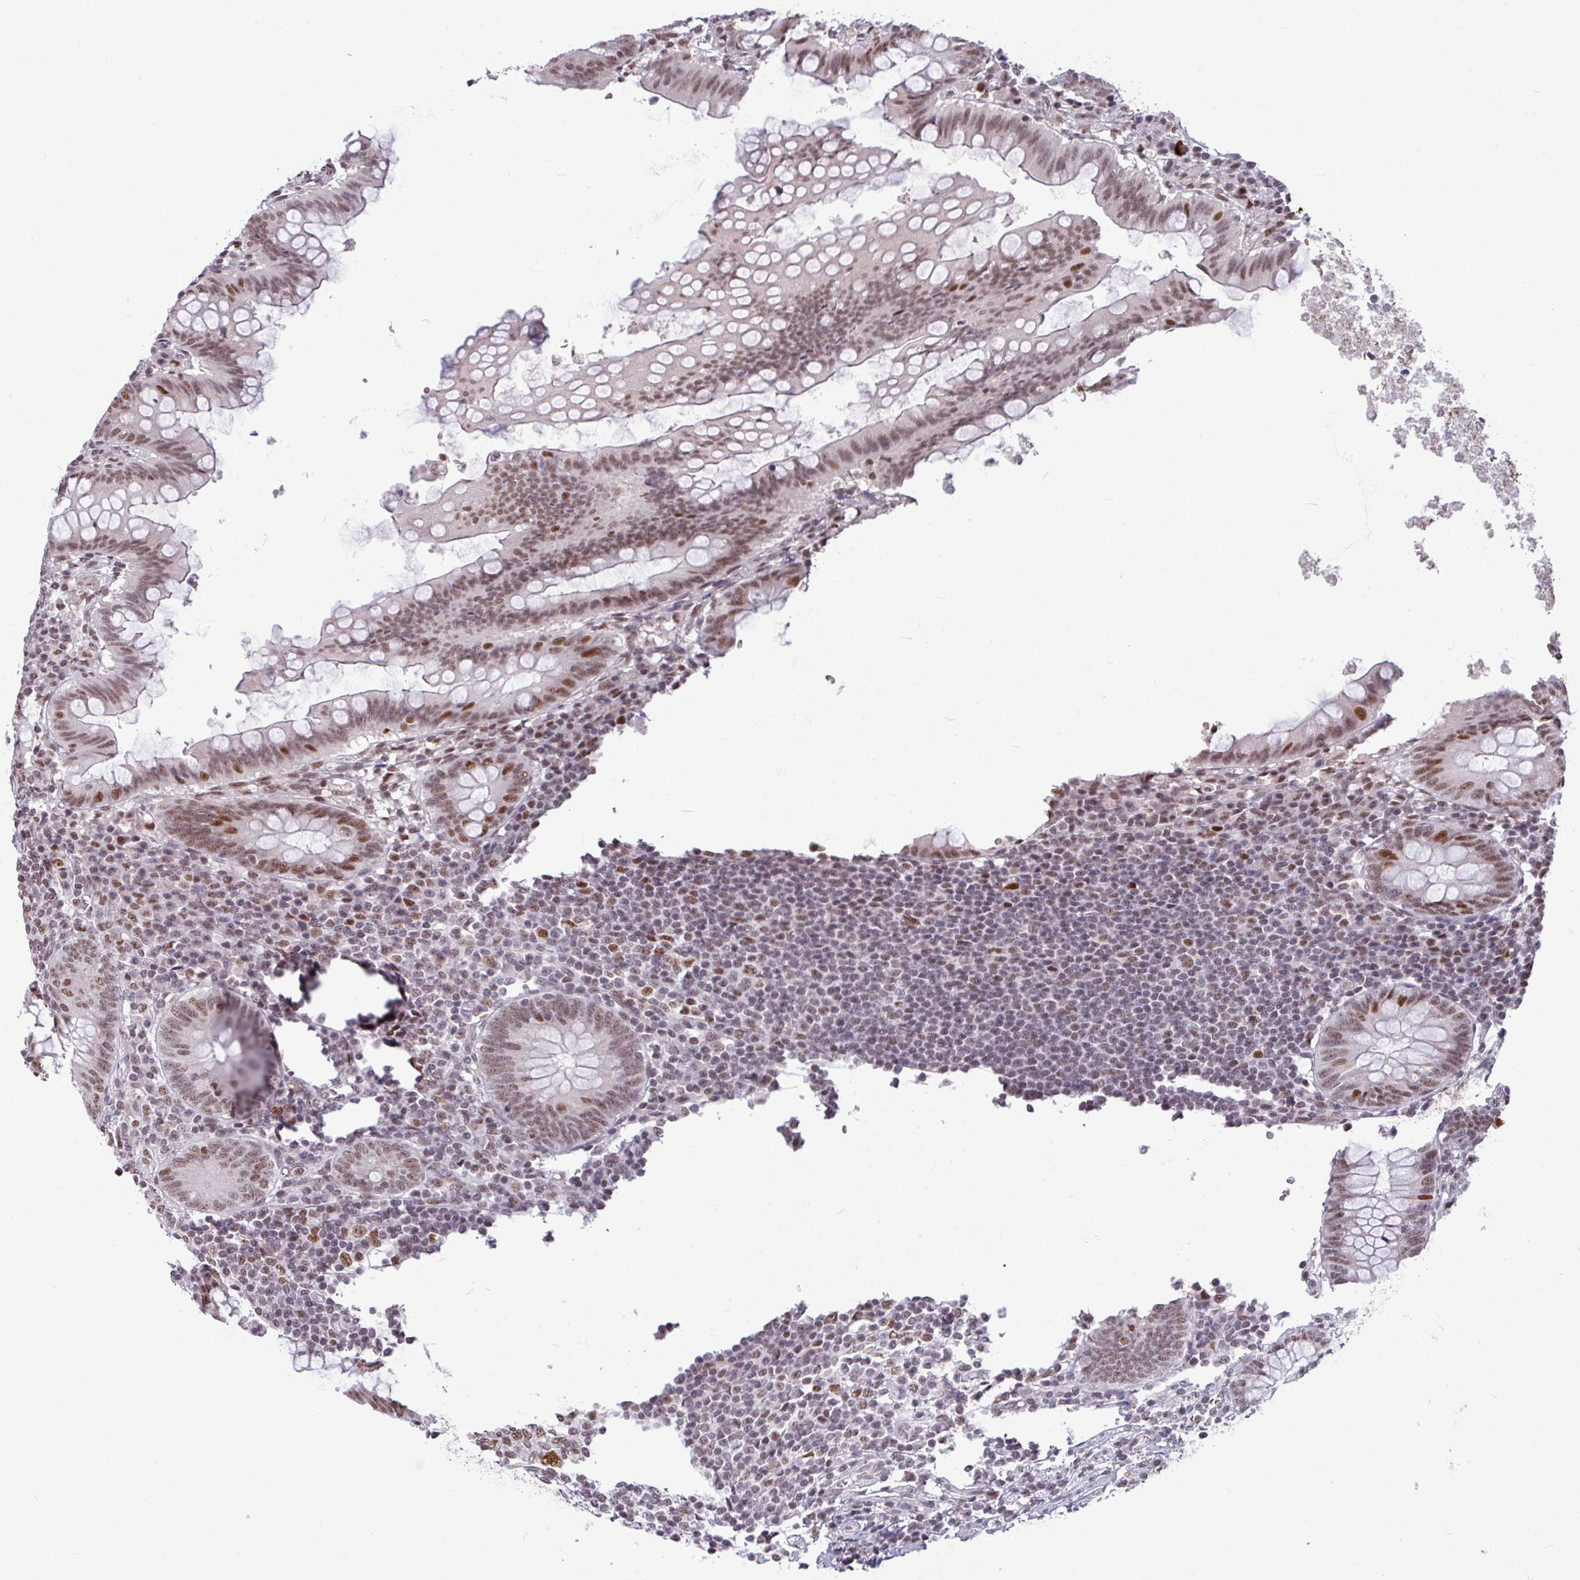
{"staining": {"intensity": "moderate", "quantity": ">75%", "location": "nuclear"}, "tissue": "appendix", "cell_type": "Glandular cells", "image_type": "normal", "snomed": [{"axis": "morphology", "description": "Normal tissue, NOS"}, {"axis": "topography", "description": "Appendix"}], "caption": "Appendix stained with immunohistochemistry reveals moderate nuclear staining in approximately >75% of glandular cells.", "gene": "TDG", "patient": {"sex": "male", "age": 83}}